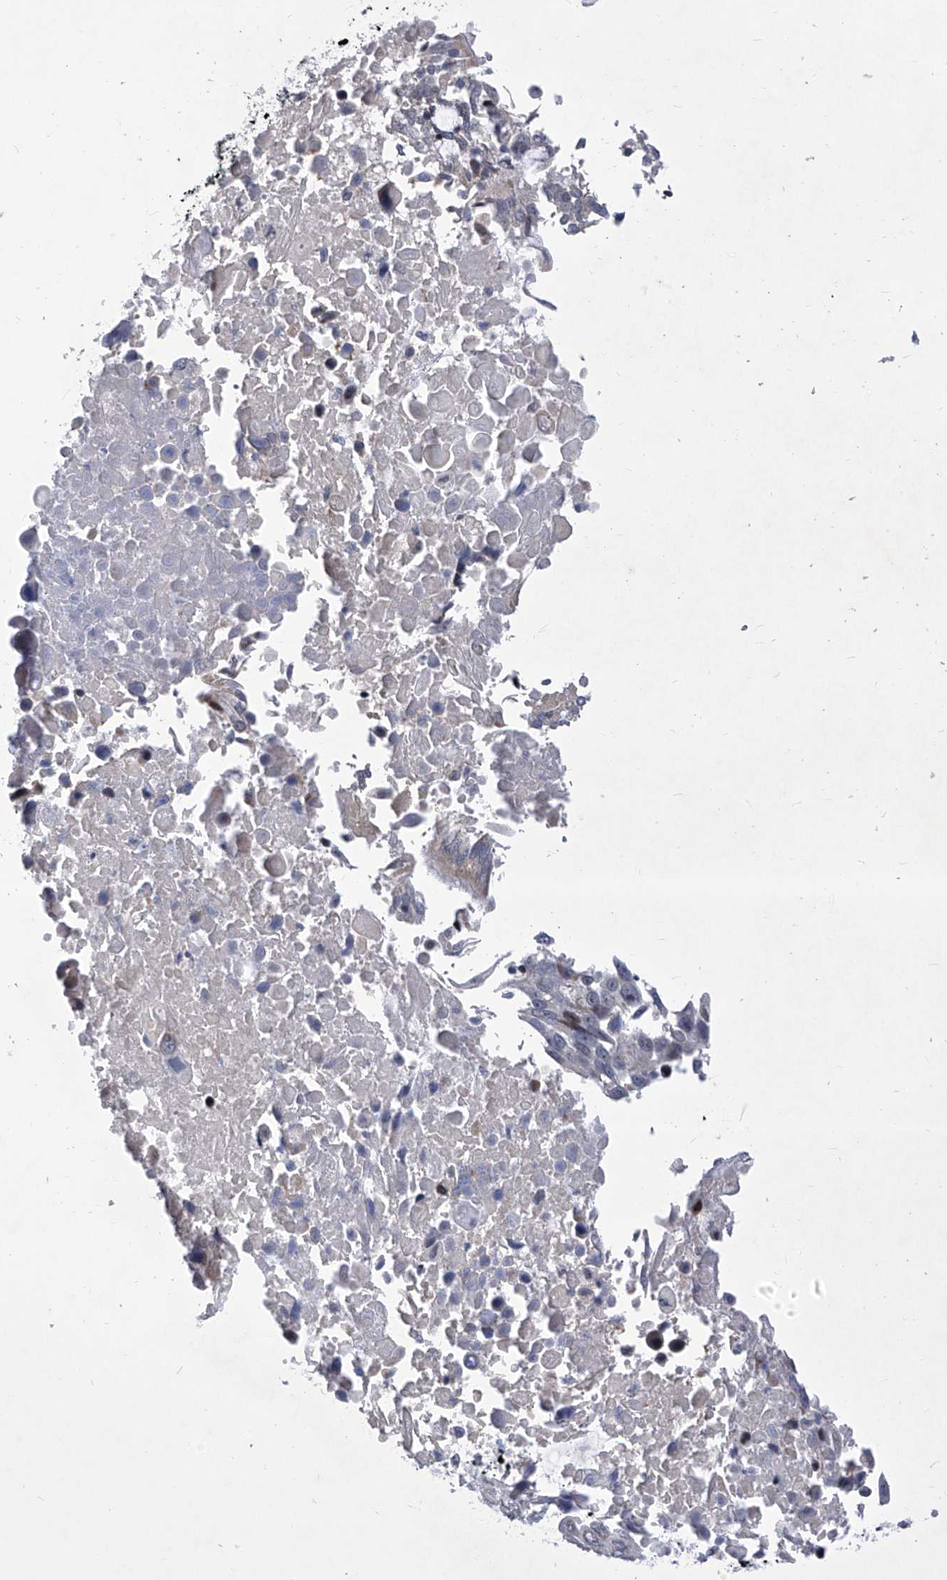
{"staining": {"intensity": "weak", "quantity": "<25%", "location": "nuclear"}, "tissue": "lung cancer", "cell_type": "Tumor cells", "image_type": "cancer", "snomed": [{"axis": "morphology", "description": "Squamous cell carcinoma, NOS"}, {"axis": "topography", "description": "Lung"}], "caption": "Human lung squamous cell carcinoma stained for a protein using immunohistochemistry (IHC) shows no positivity in tumor cells.", "gene": "NUFIP1", "patient": {"sex": "male", "age": 66}}